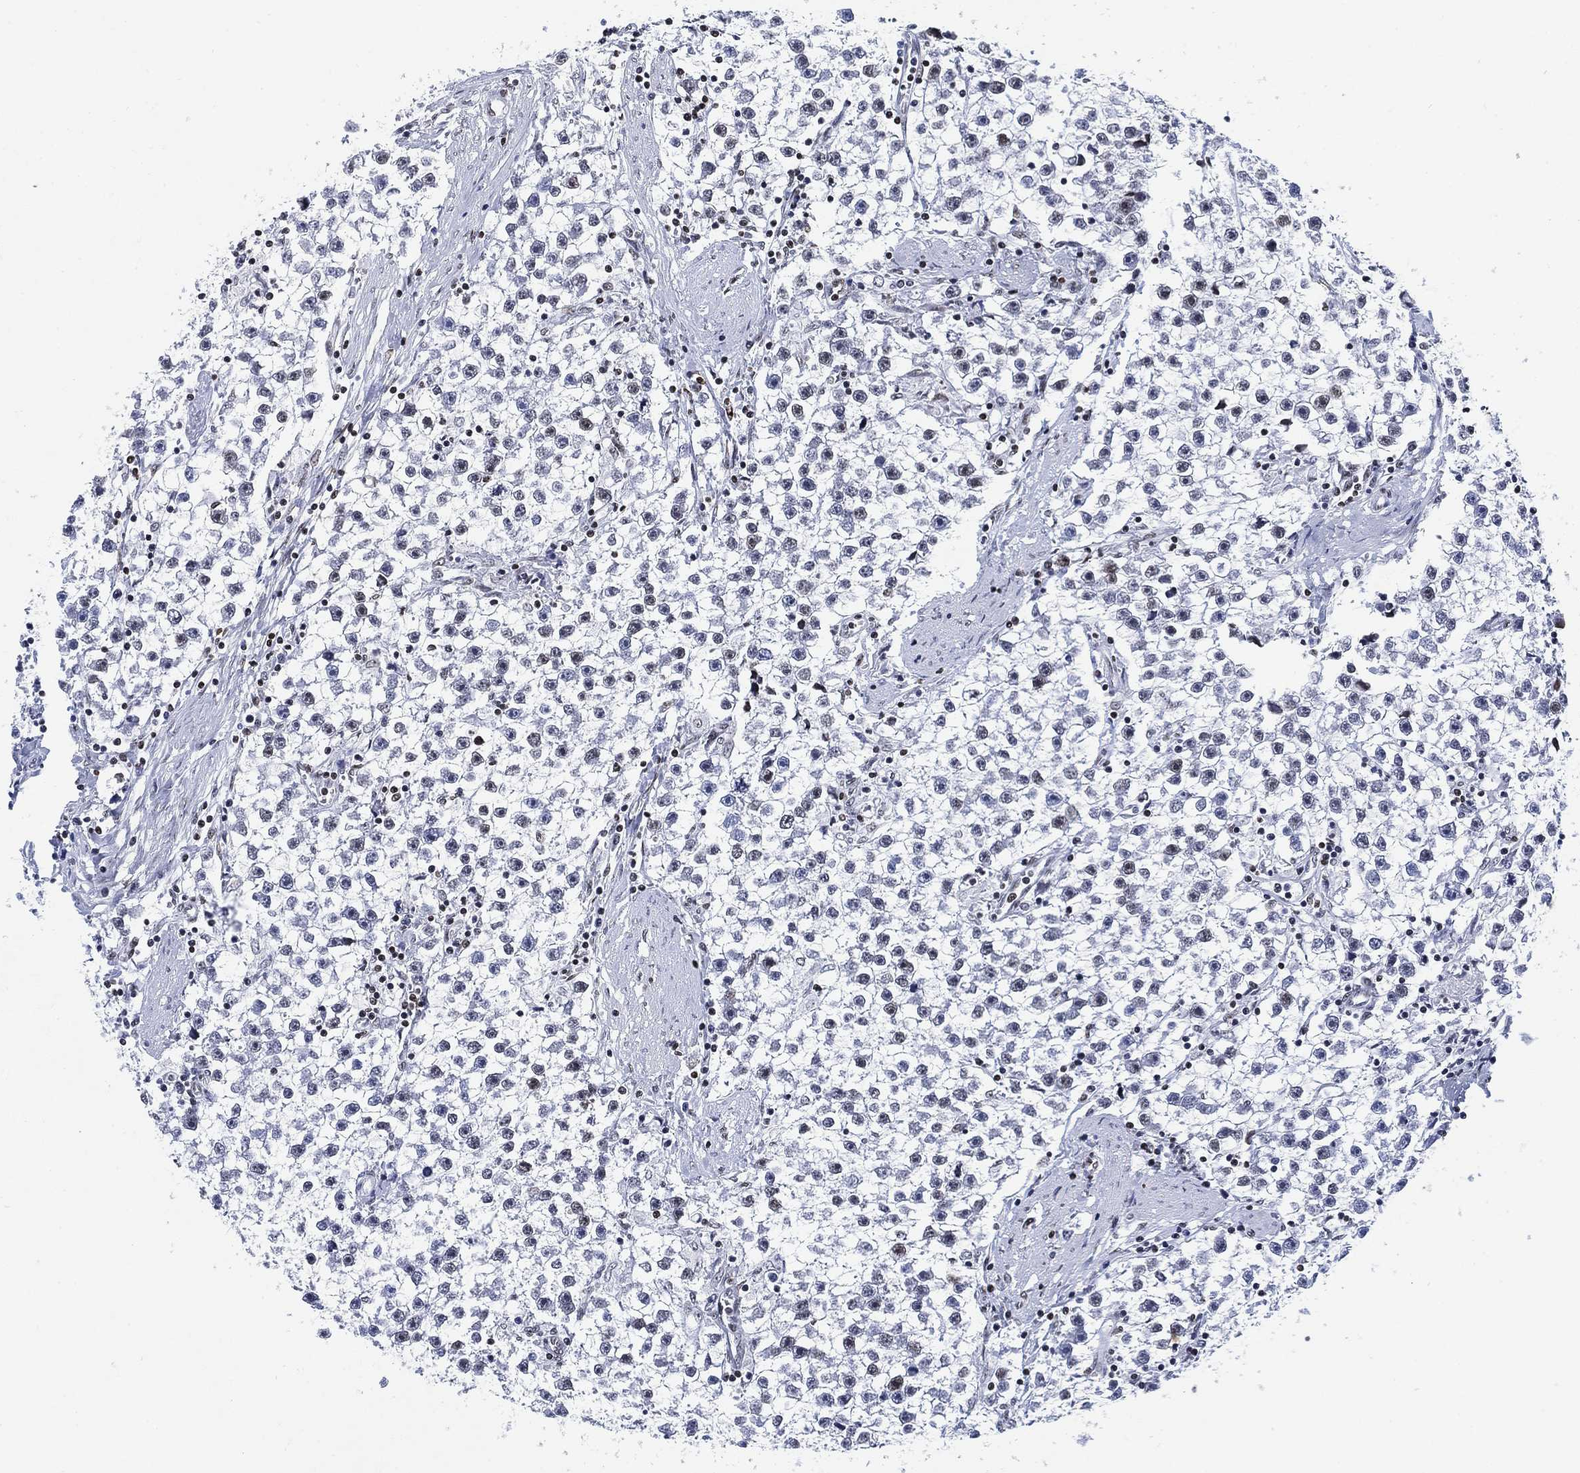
{"staining": {"intensity": "negative", "quantity": "none", "location": "none"}, "tissue": "testis cancer", "cell_type": "Tumor cells", "image_type": "cancer", "snomed": [{"axis": "morphology", "description": "Seminoma, NOS"}, {"axis": "topography", "description": "Testis"}], "caption": "DAB immunohistochemical staining of seminoma (testis) shows no significant expression in tumor cells.", "gene": "H1-10", "patient": {"sex": "male", "age": 59}}